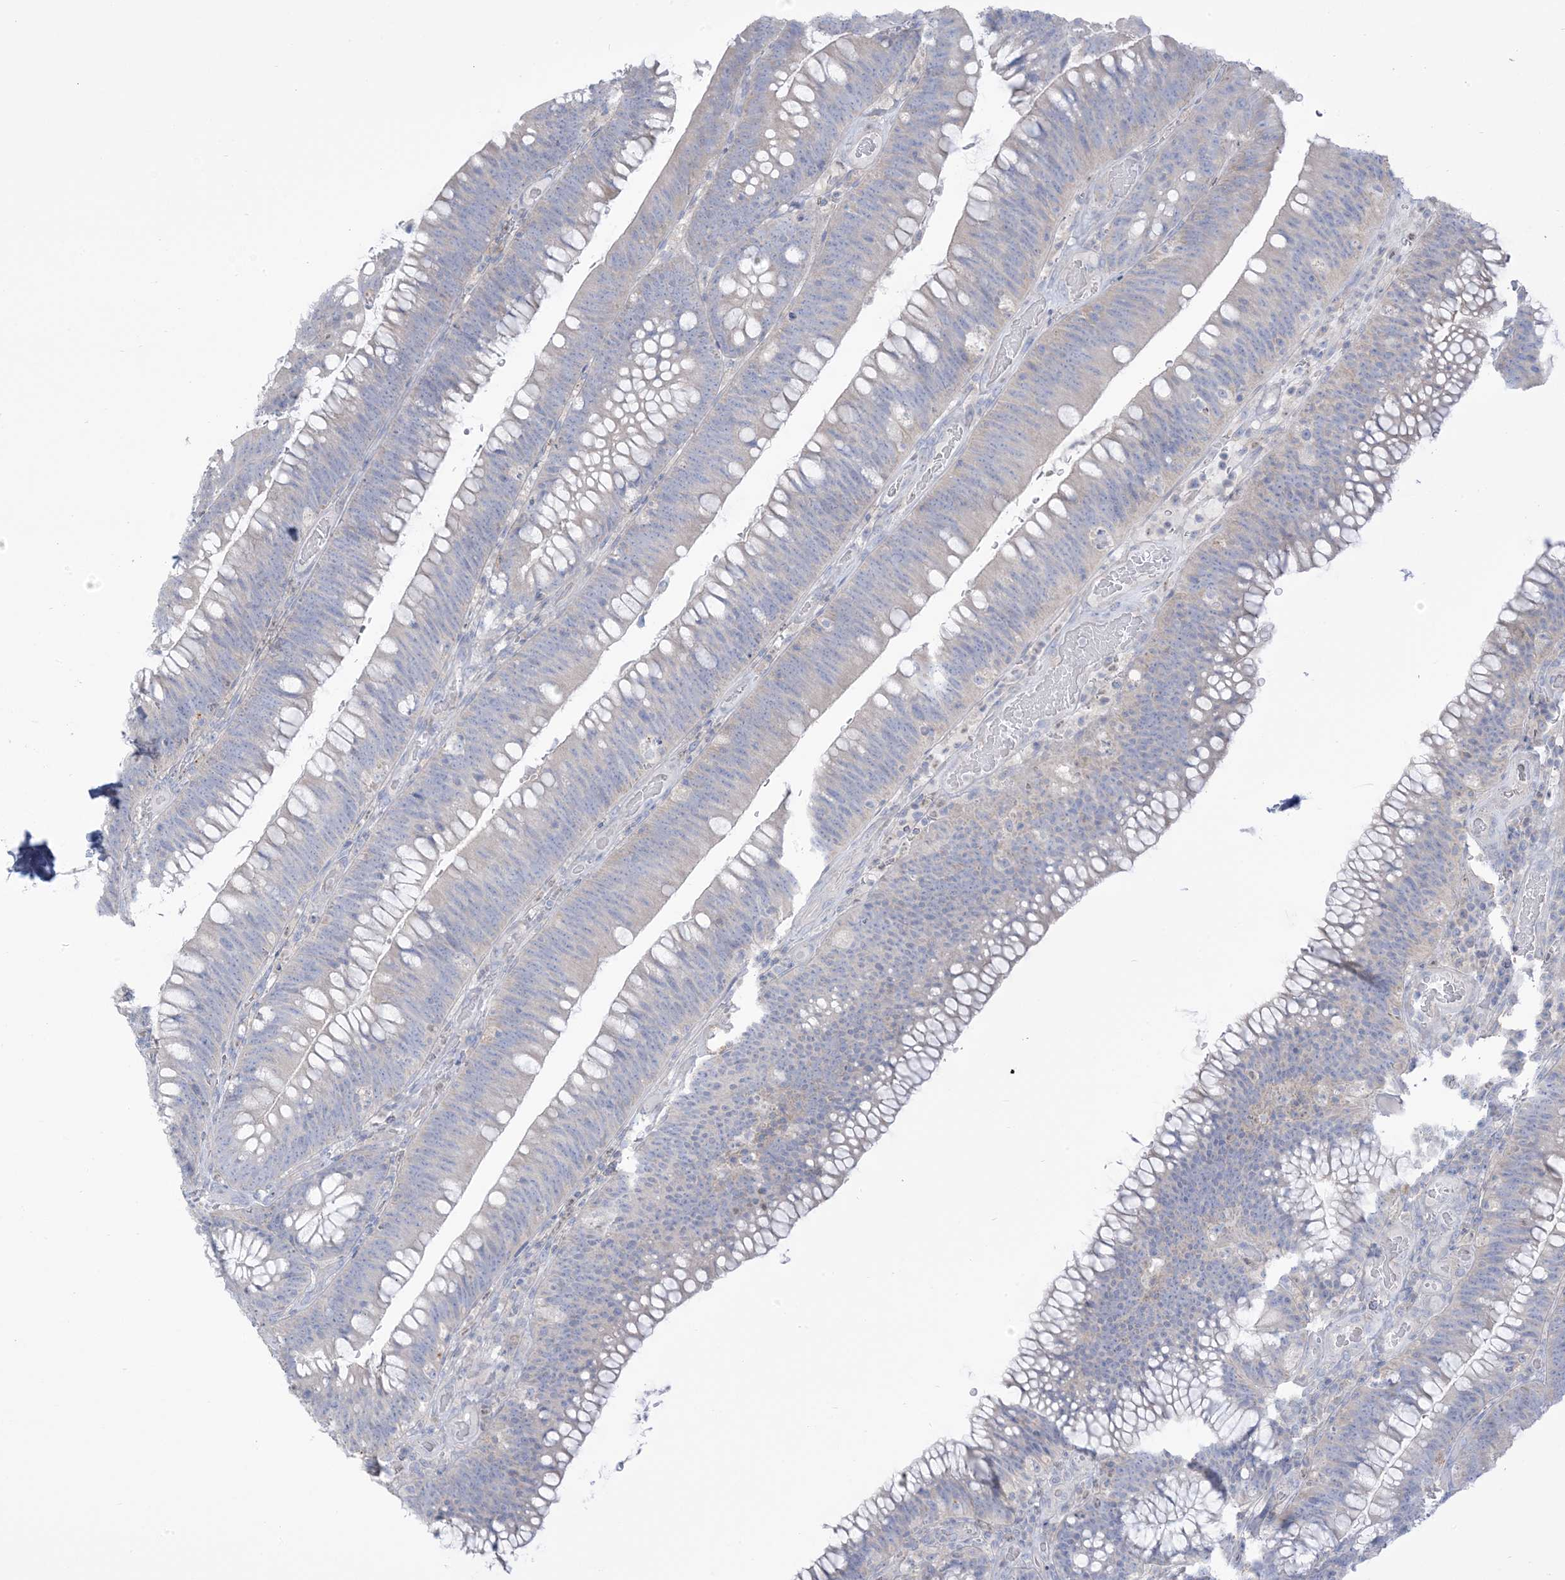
{"staining": {"intensity": "negative", "quantity": "none", "location": "none"}, "tissue": "colorectal cancer", "cell_type": "Tumor cells", "image_type": "cancer", "snomed": [{"axis": "morphology", "description": "Normal tissue, NOS"}, {"axis": "topography", "description": "Colon"}], "caption": "Immunohistochemistry (IHC) micrograph of colorectal cancer stained for a protein (brown), which shows no positivity in tumor cells.", "gene": "MTHFD2L", "patient": {"sex": "female", "age": 82}}